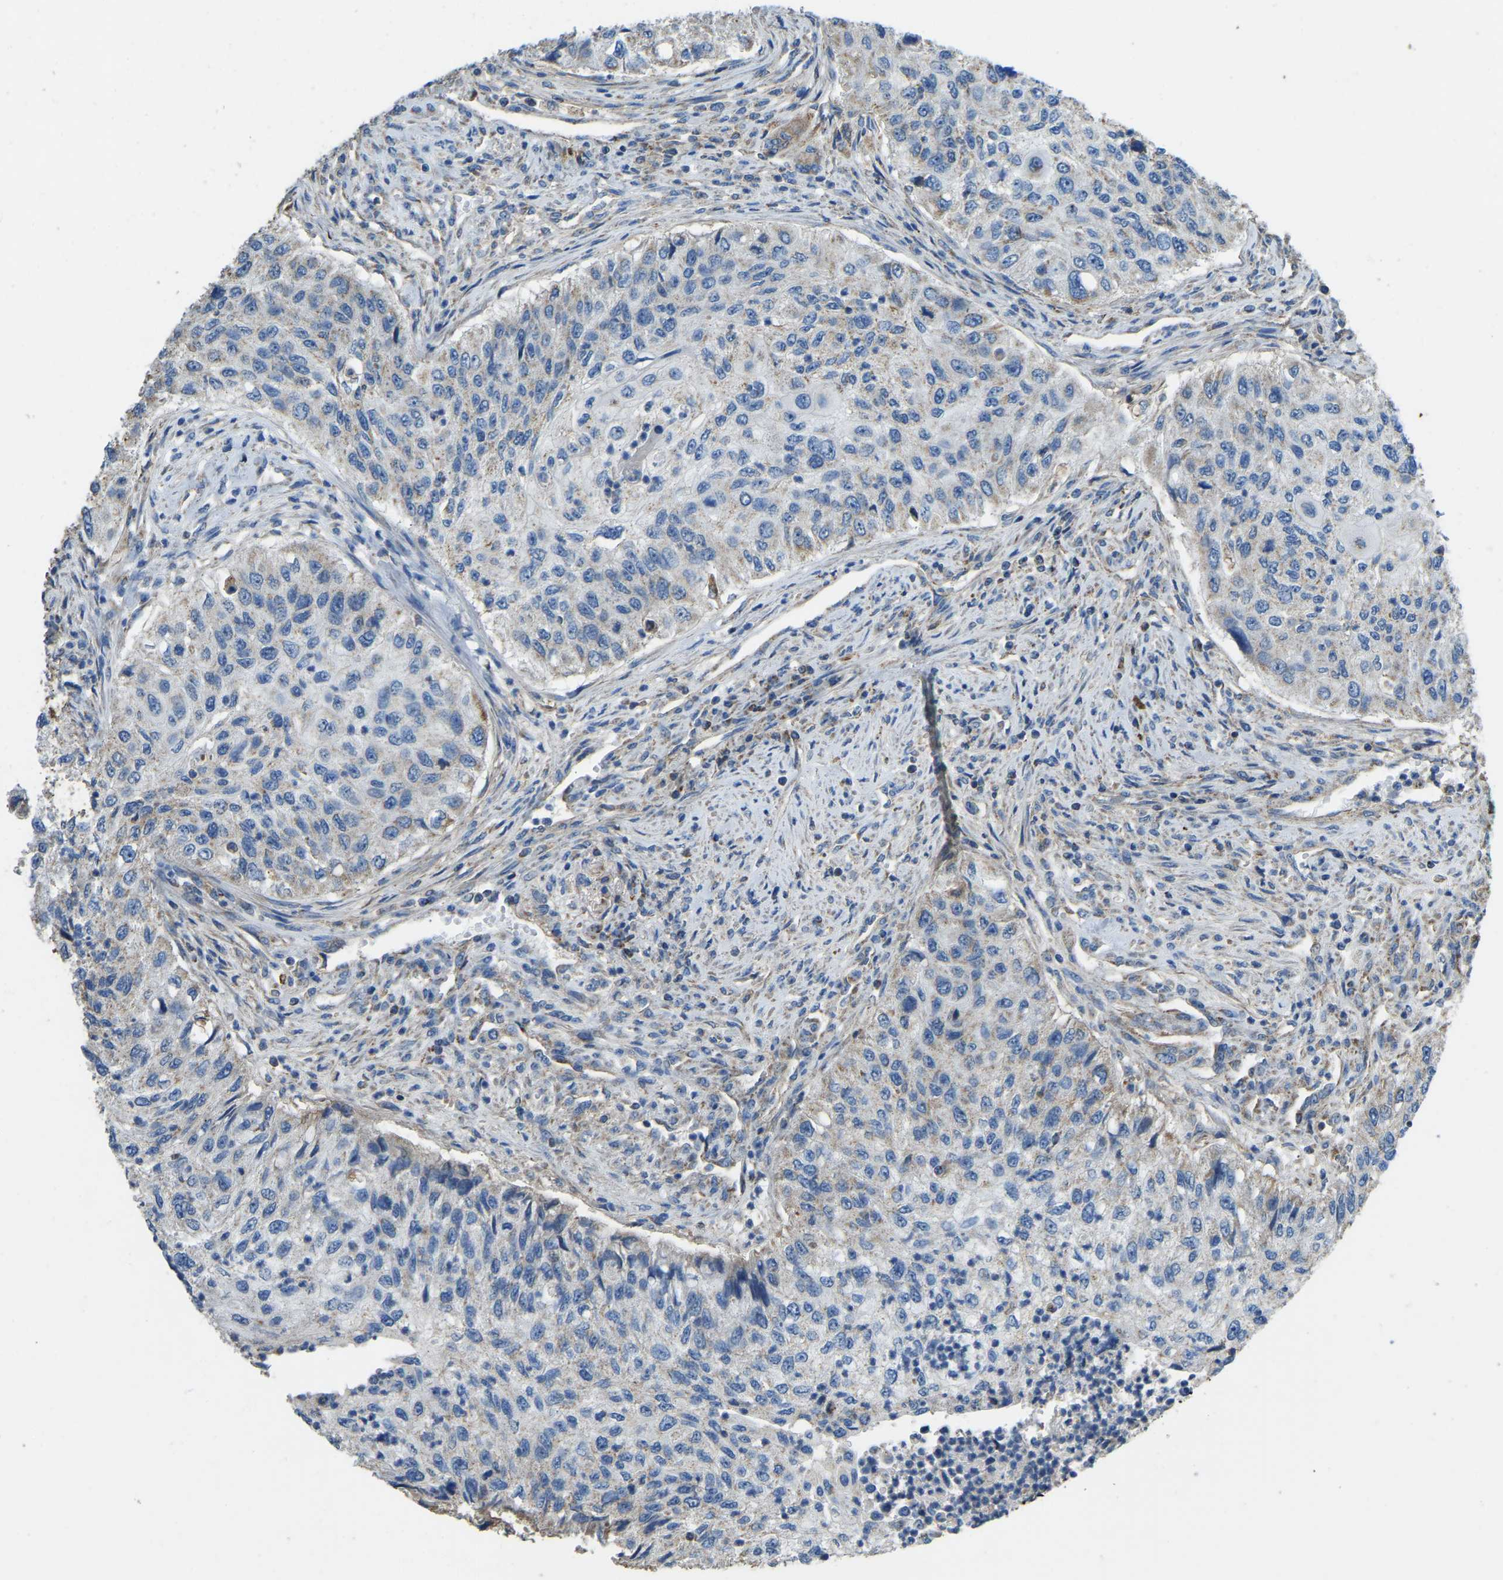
{"staining": {"intensity": "weak", "quantity": "25%-75%", "location": "cytoplasmic/membranous"}, "tissue": "urothelial cancer", "cell_type": "Tumor cells", "image_type": "cancer", "snomed": [{"axis": "morphology", "description": "Urothelial carcinoma, High grade"}, {"axis": "topography", "description": "Urinary bladder"}], "caption": "Immunohistochemistry (IHC) (DAB (3,3'-diaminobenzidine)) staining of urothelial carcinoma (high-grade) exhibits weak cytoplasmic/membranous protein expression in about 25%-75% of tumor cells.", "gene": "ZNF200", "patient": {"sex": "female", "age": 60}}